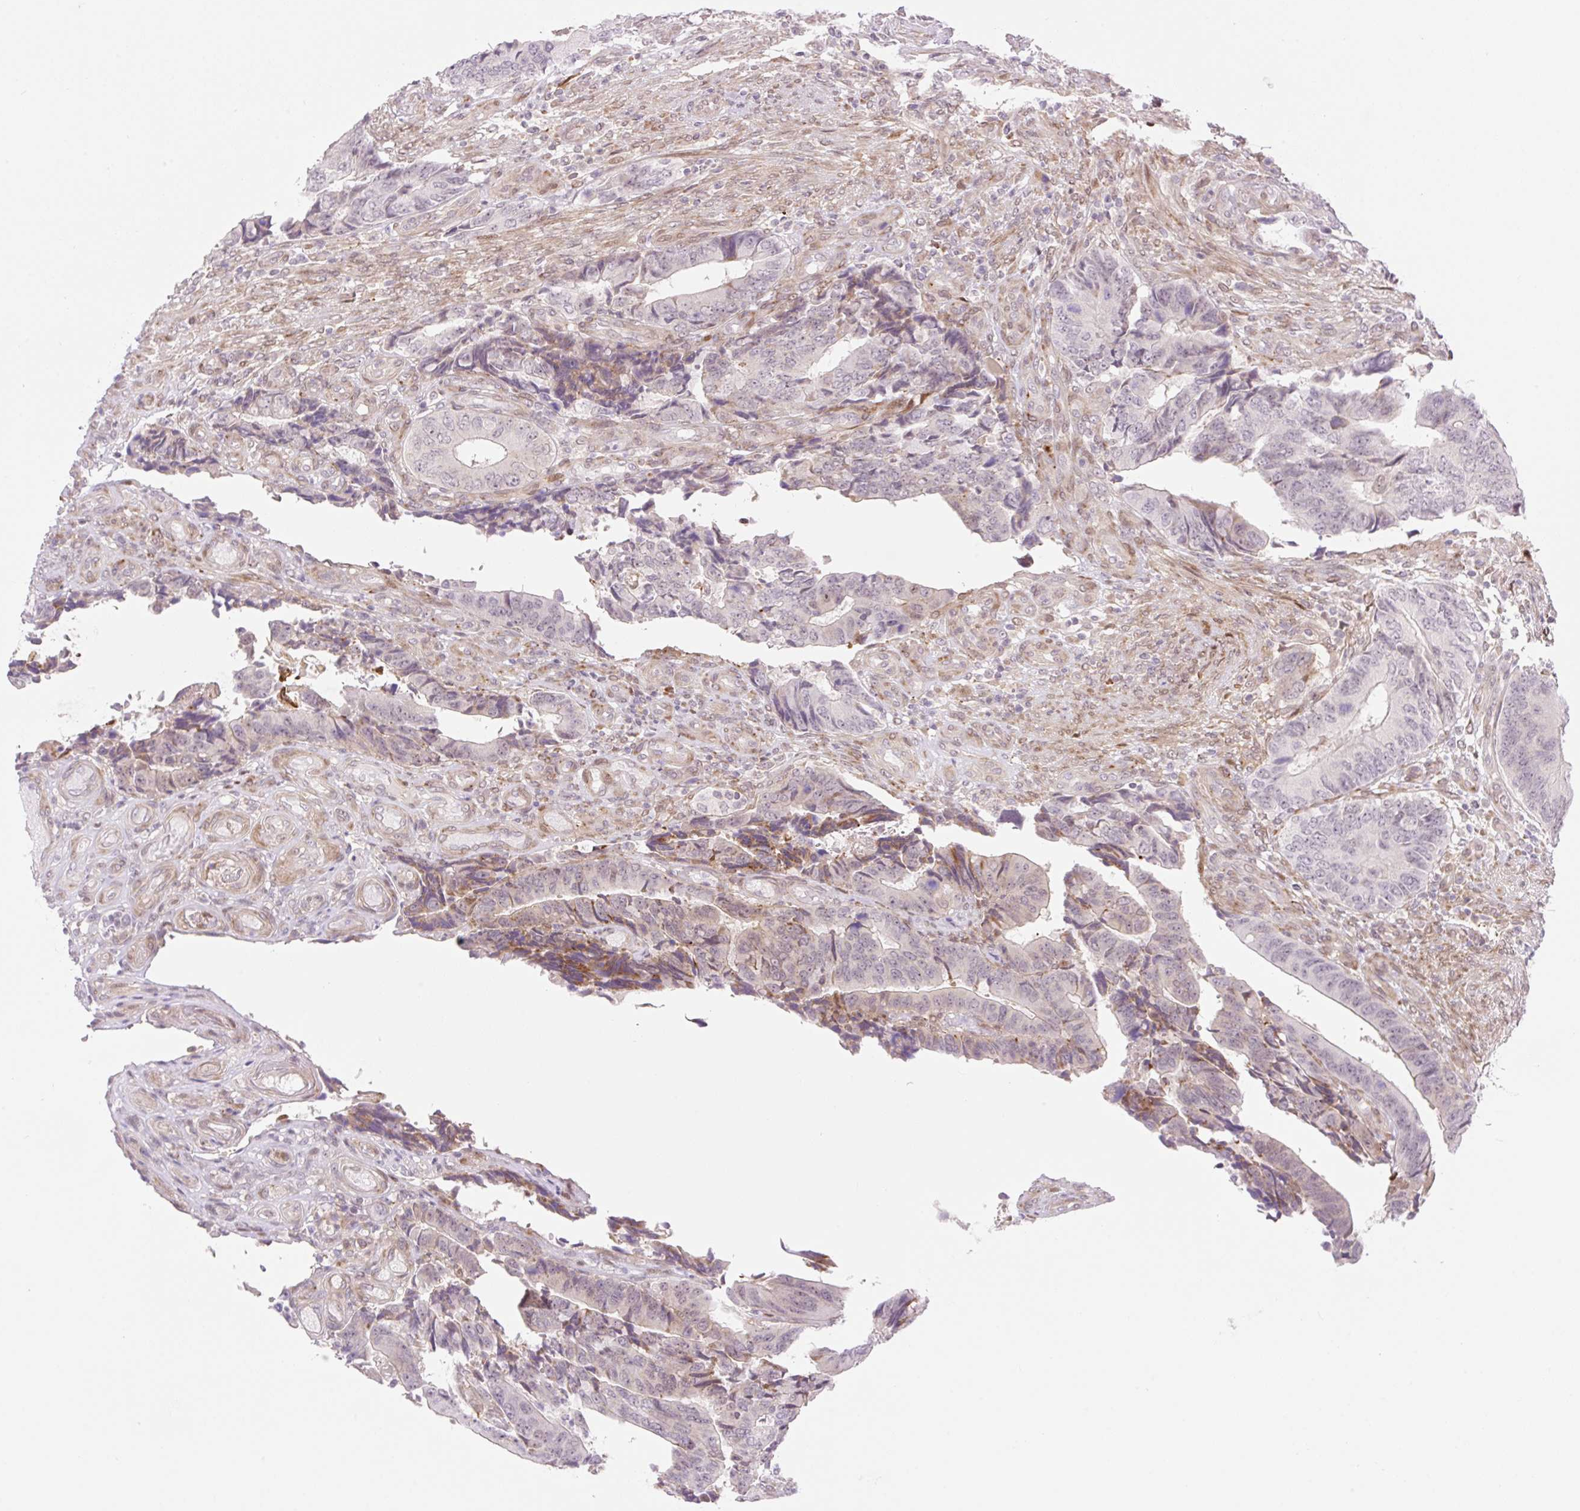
{"staining": {"intensity": "weak", "quantity": "<25%", "location": "cytoplasmic/membranous"}, "tissue": "colorectal cancer", "cell_type": "Tumor cells", "image_type": "cancer", "snomed": [{"axis": "morphology", "description": "Adenocarcinoma, NOS"}, {"axis": "topography", "description": "Colon"}], "caption": "This is an IHC photomicrograph of human colorectal cancer (adenocarcinoma). There is no staining in tumor cells.", "gene": "ZFP41", "patient": {"sex": "male", "age": 87}}